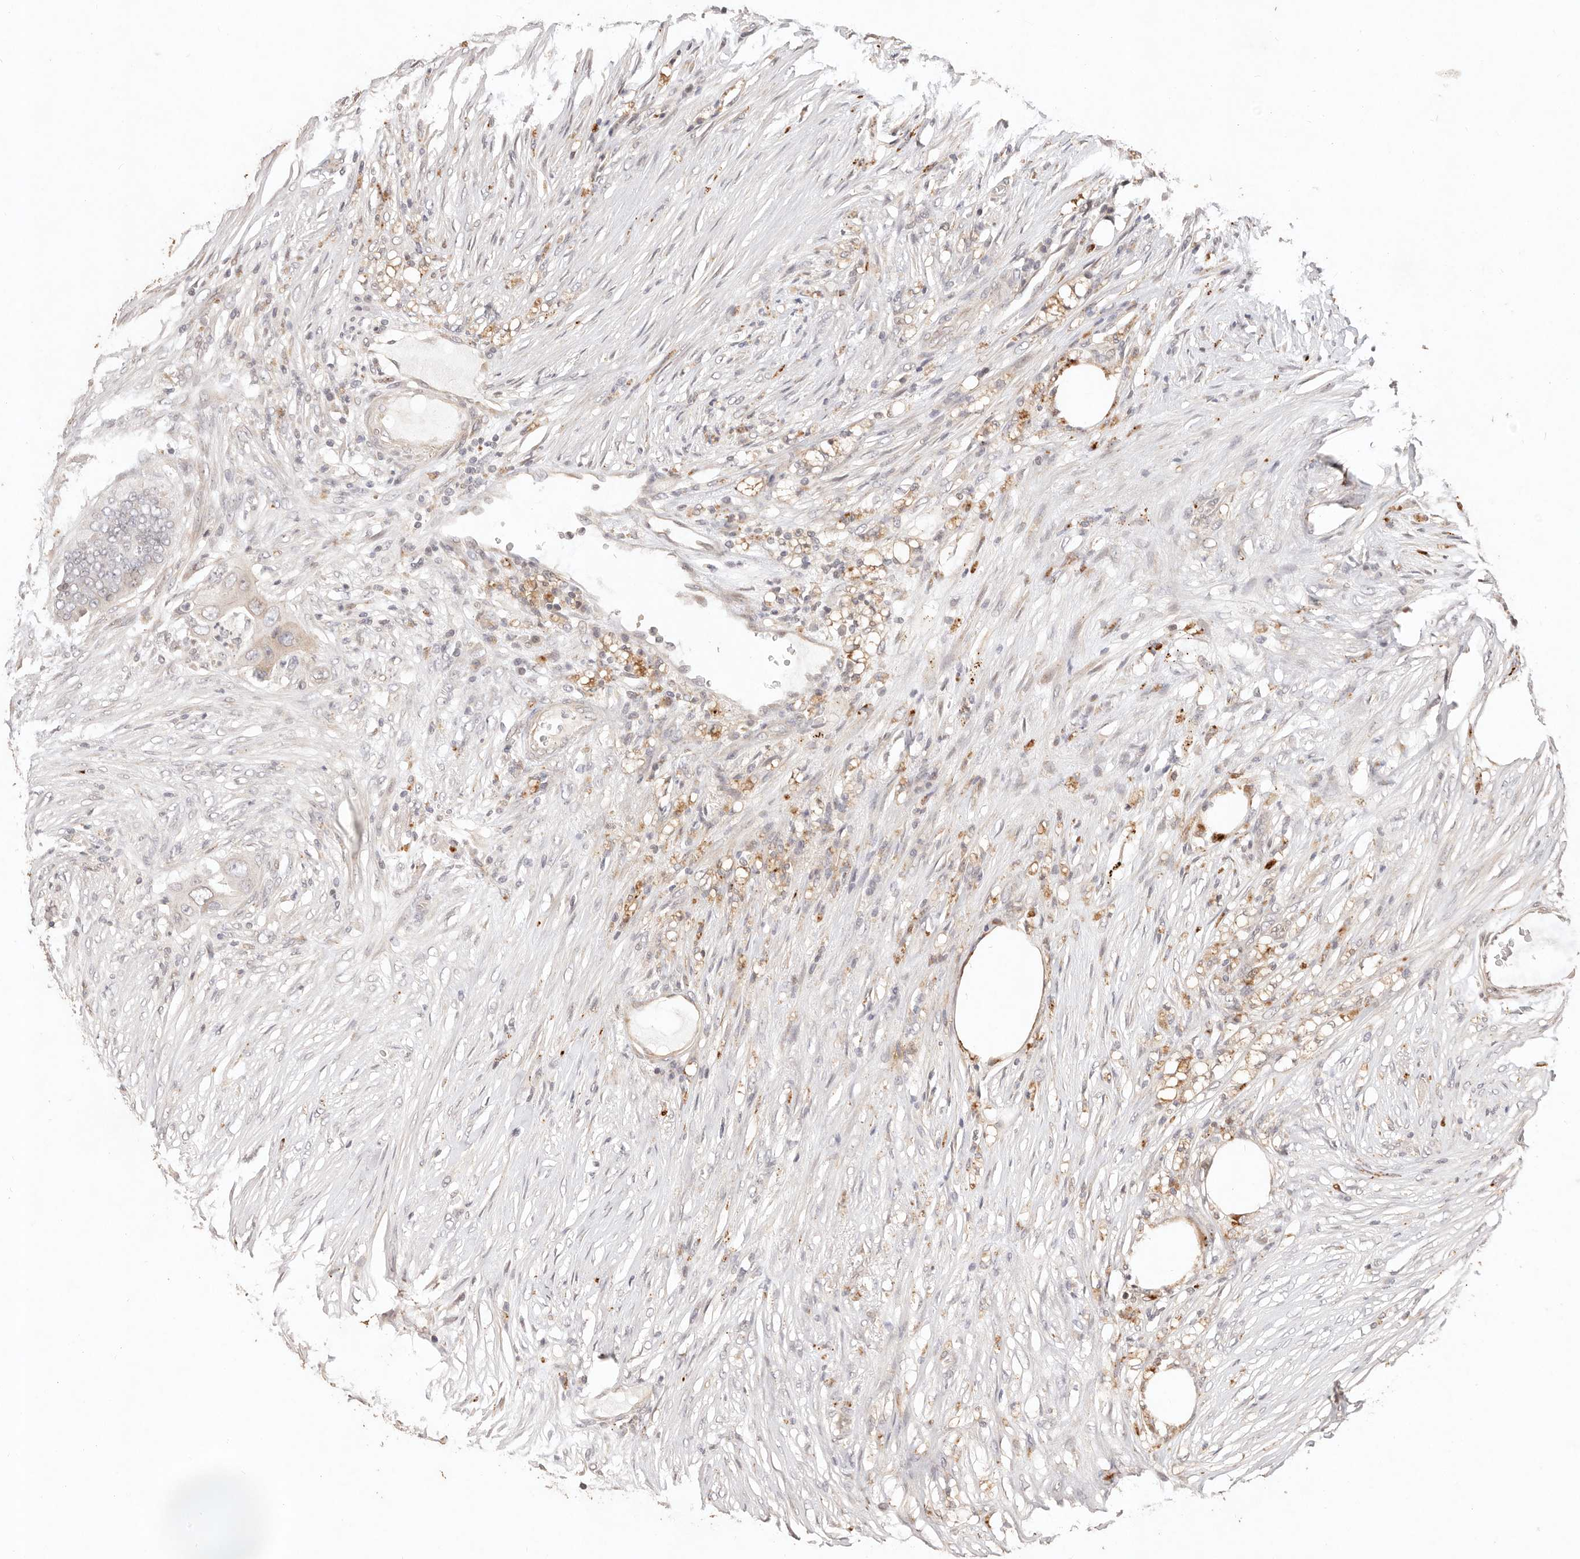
{"staining": {"intensity": "weak", "quantity": "<25%", "location": "cytoplasmic/membranous"}, "tissue": "colorectal cancer", "cell_type": "Tumor cells", "image_type": "cancer", "snomed": [{"axis": "morphology", "description": "Adenocarcinoma, NOS"}, {"axis": "topography", "description": "Colon"}], "caption": "DAB immunohistochemical staining of colorectal cancer (adenocarcinoma) demonstrates no significant staining in tumor cells. Brightfield microscopy of IHC stained with DAB (brown) and hematoxylin (blue), captured at high magnification.", "gene": "KIF9", "patient": {"sex": "male", "age": 71}}